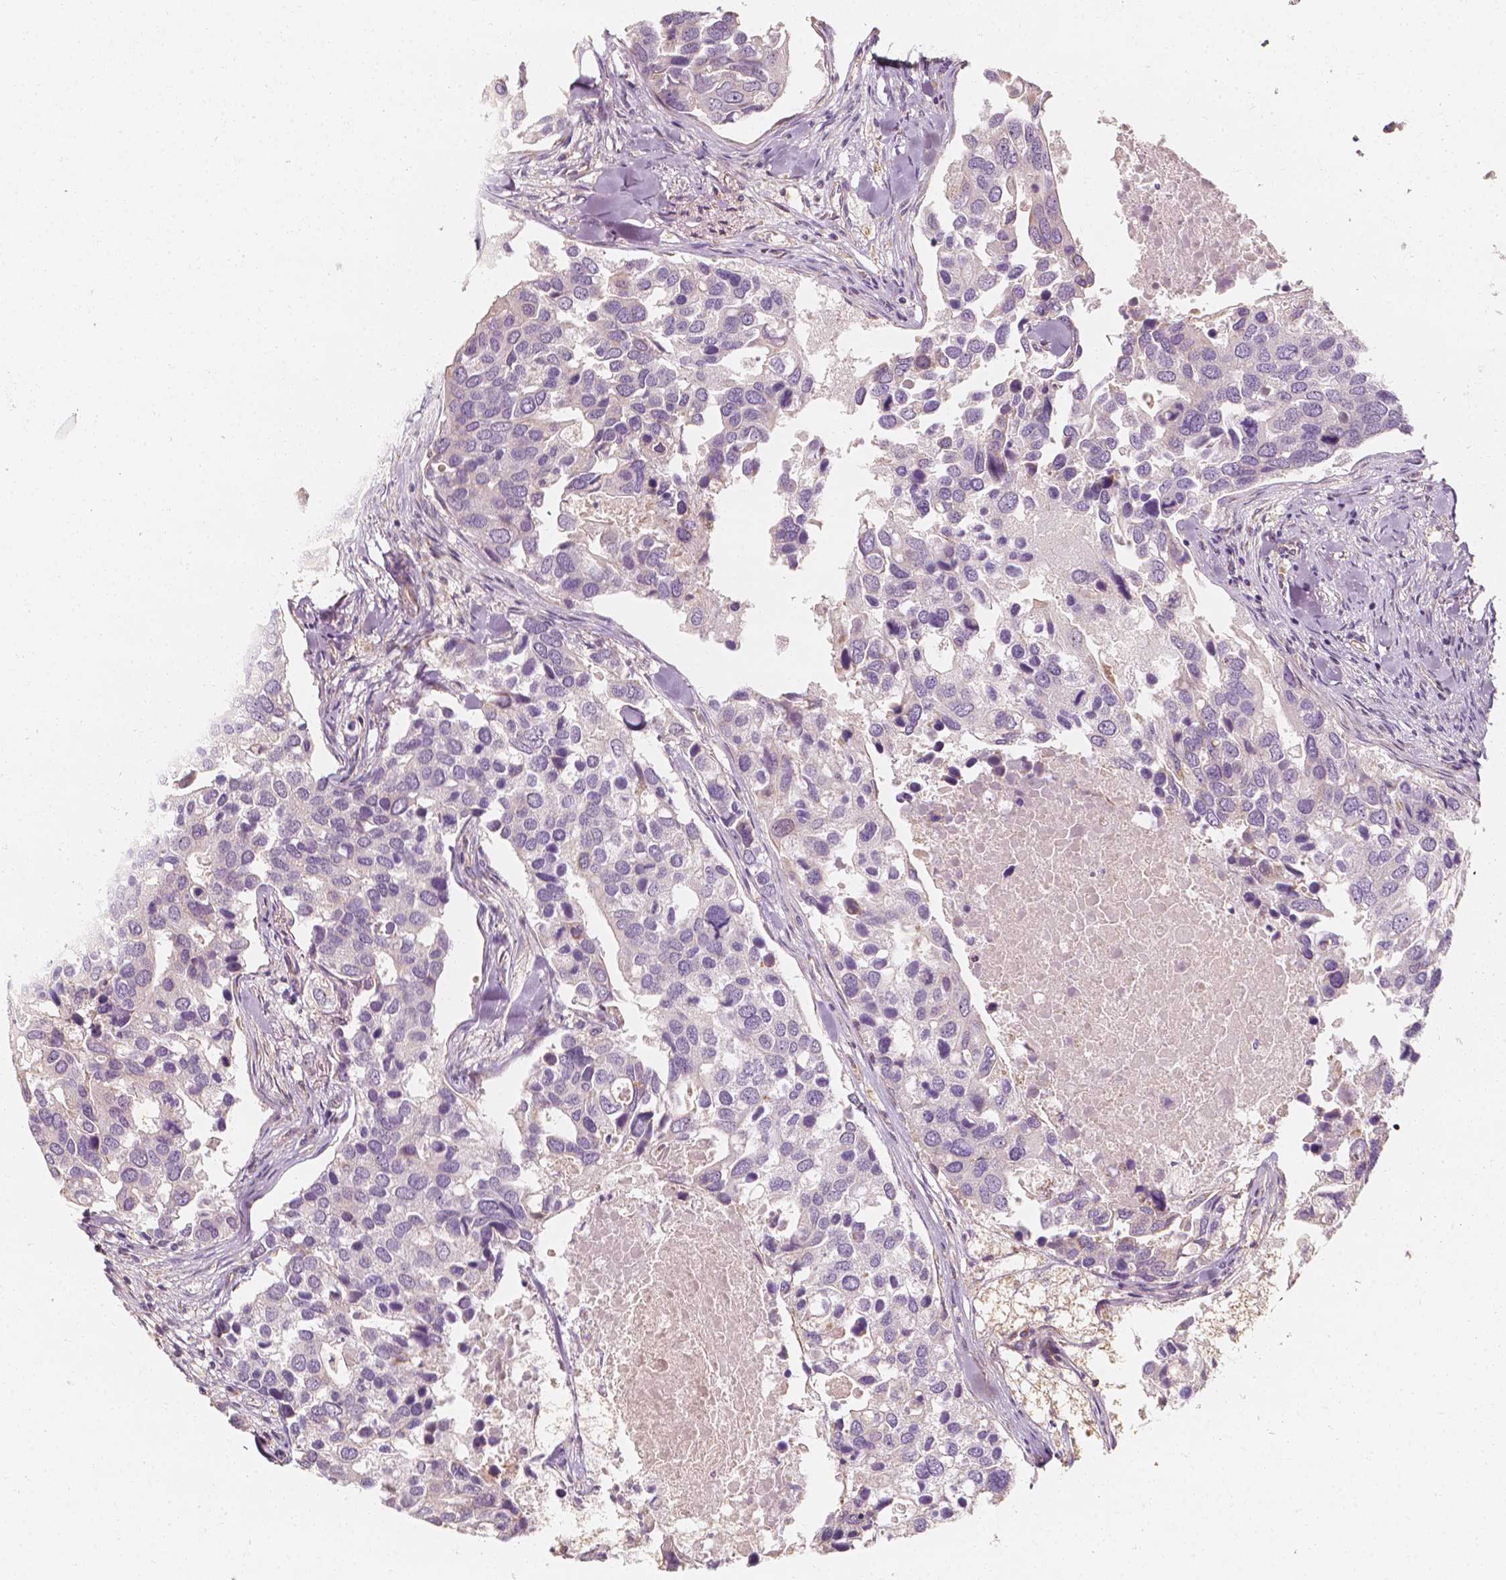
{"staining": {"intensity": "negative", "quantity": "none", "location": "none"}, "tissue": "breast cancer", "cell_type": "Tumor cells", "image_type": "cancer", "snomed": [{"axis": "morphology", "description": "Duct carcinoma"}, {"axis": "topography", "description": "Breast"}], "caption": "Tumor cells show no significant staining in breast cancer (infiltrating ductal carcinoma).", "gene": "SHPK", "patient": {"sex": "female", "age": 83}}